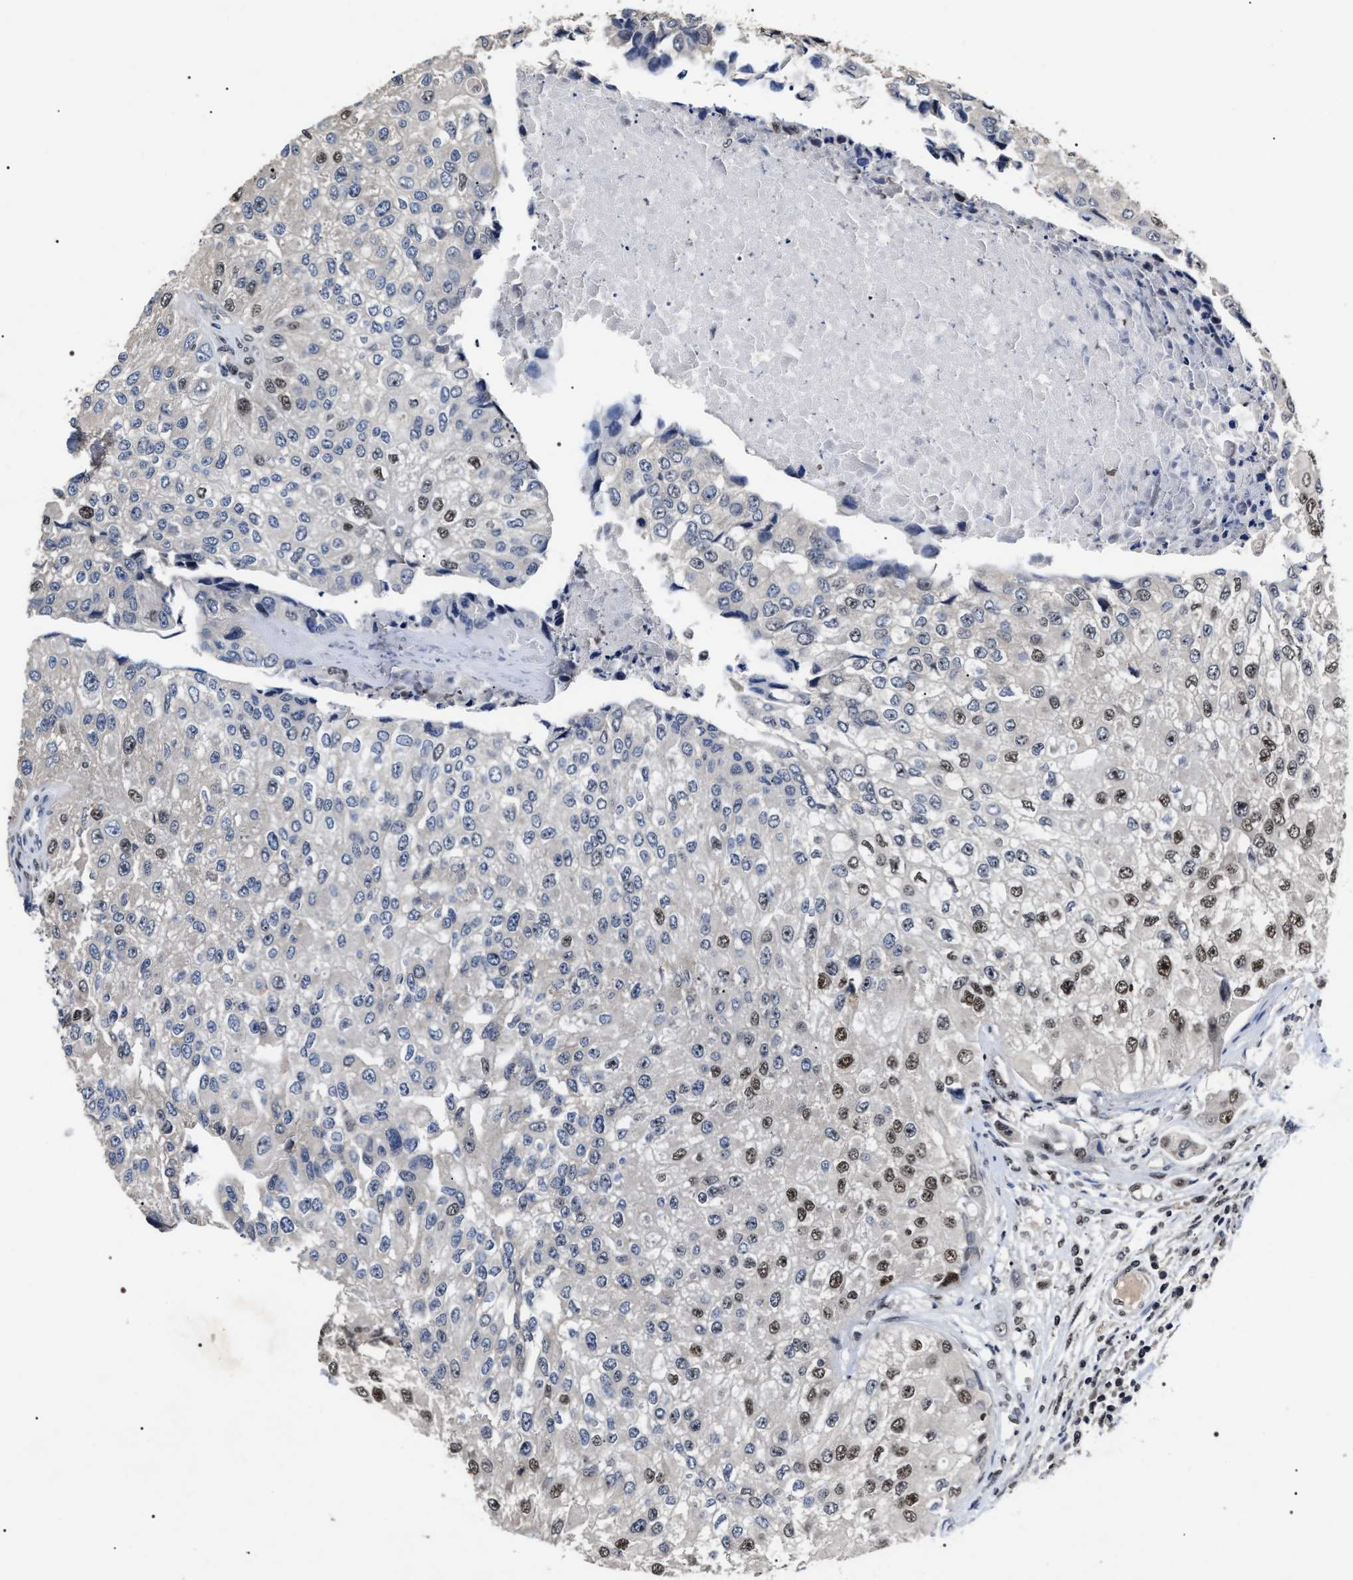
{"staining": {"intensity": "strong", "quantity": "<25%", "location": "nuclear"}, "tissue": "urothelial cancer", "cell_type": "Tumor cells", "image_type": "cancer", "snomed": [{"axis": "morphology", "description": "Urothelial carcinoma, High grade"}, {"axis": "topography", "description": "Kidney"}, {"axis": "topography", "description": "Urinary bladder"}], "caption": "IHC histopathology image of neoplastic tissue: human urothelial carcinoma (high-grade) stained using IHC displays medium levels of strong protein expression localized specifically in the nuclear of tumor cells, appearing as a nuclear brown color.", "gene": "RRP1B", "patient": {"sex": "male", "age": 77}}